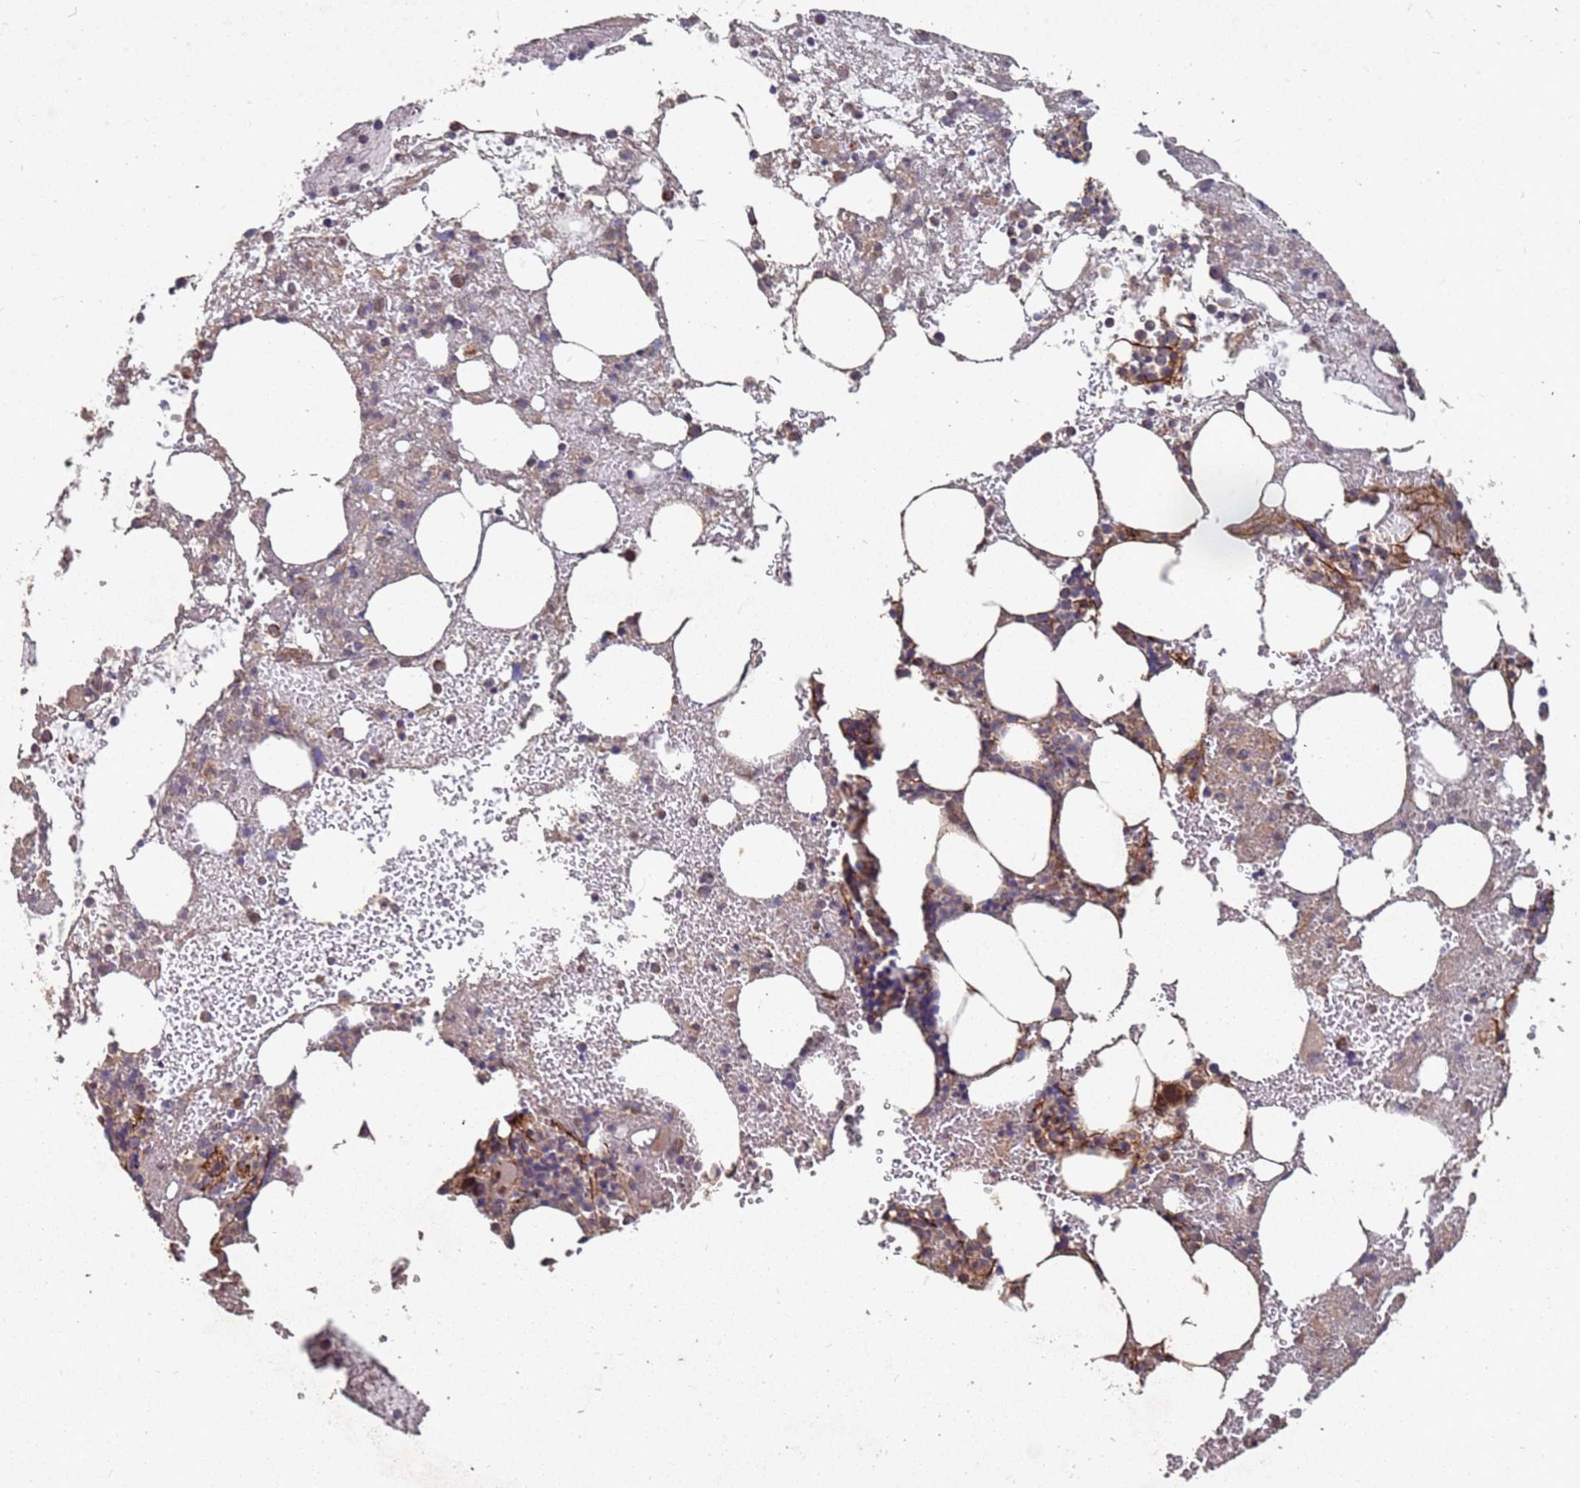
{"staining": {"intensity": "moderate", "quantity": "25%-75%", "location": "cytoplasmic/membranous,nuclear"}, "tissue": "bone marrow", "cell_type": "Hematopoietic cells", "image_type": "normal", "snomed": [{"axis": "morphology", "description": "Normal tissue, NOS"}, {"axis": "topography", "description": "Bone marrow"}], "caption": "Immunohistochemical staining of benign human bone marrow reveals medium levels of moderate cytoplasmic/membranous,nuclear staining in about 25%-75% of hematopoietic cells. The staining is performed using DAB (3,3'-diaminobenzidine) brown chromogen to label protein expression. The nuclei are counter-stained blue using hematoxylin.", "gene": "PRORP", "patient": {"sex": "male", "age": 61}}